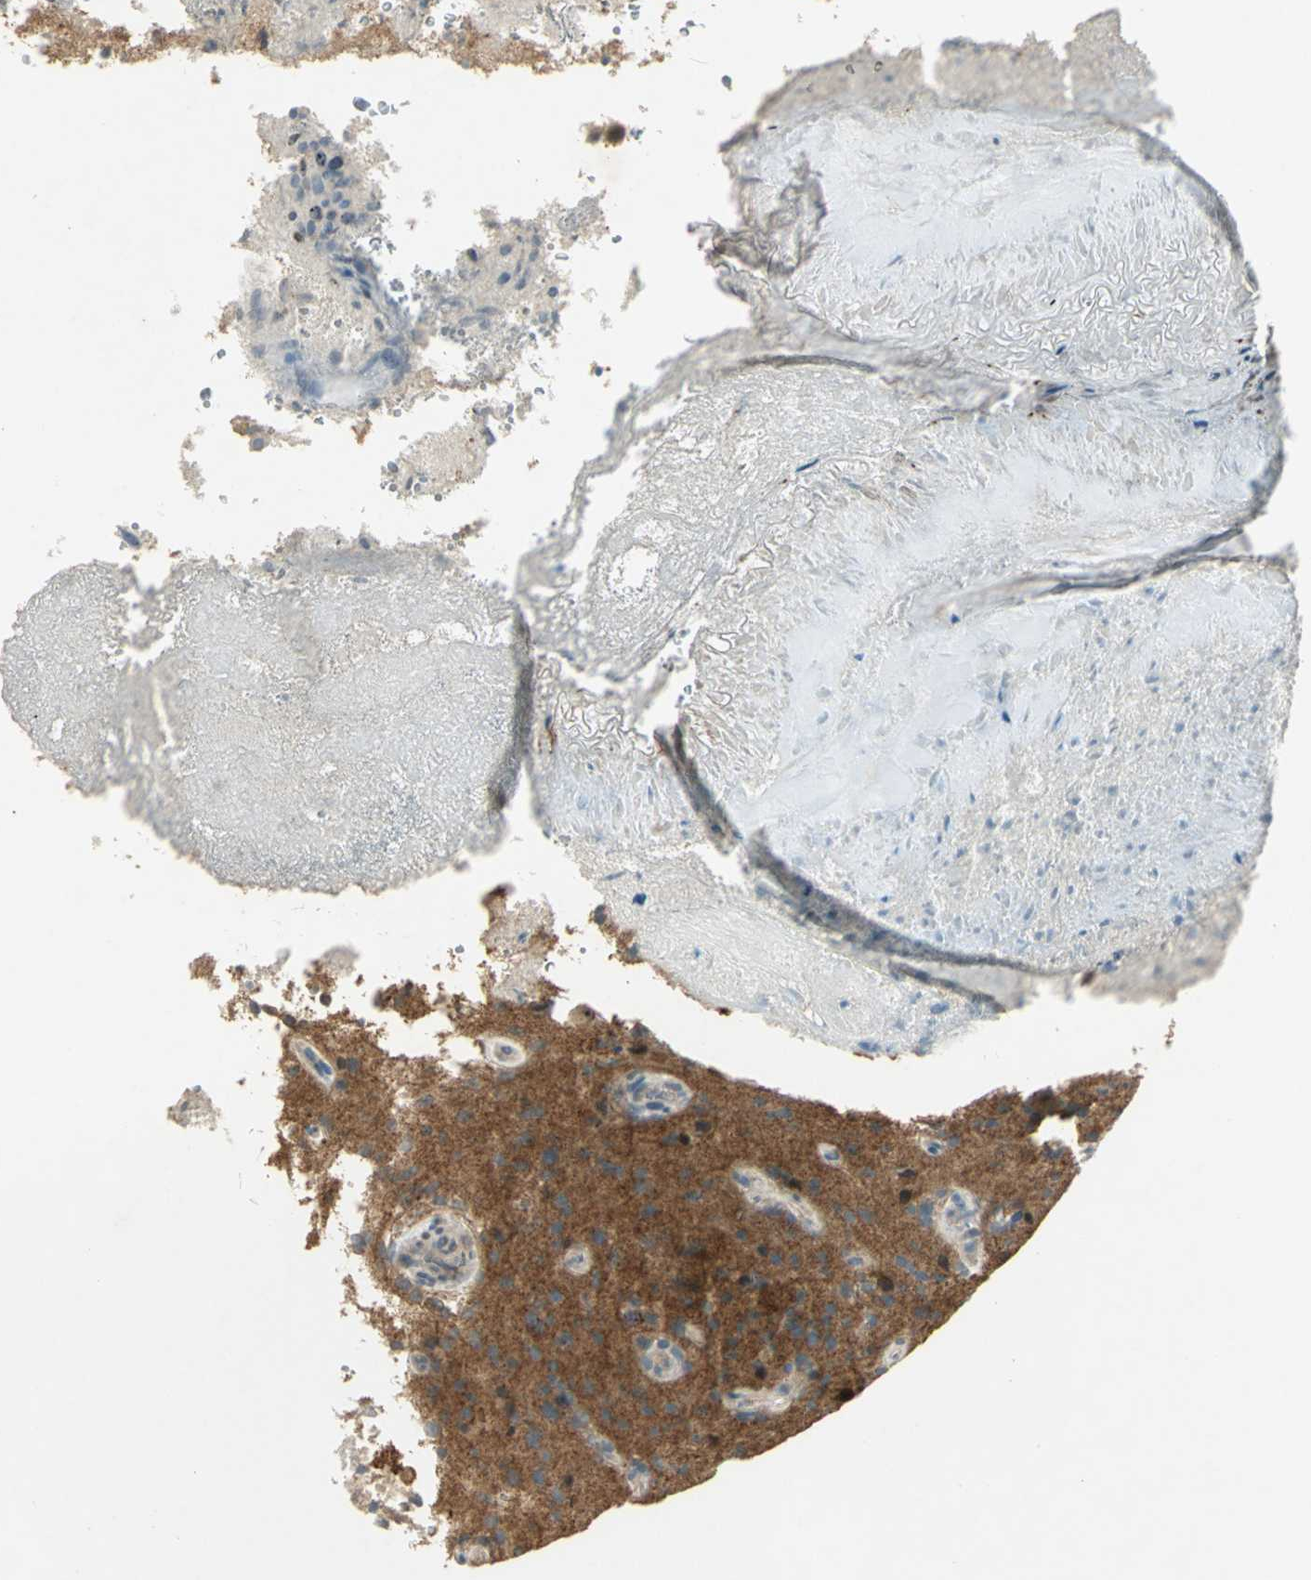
{"staining": {"intensity": "strong", "quantity": ">75%", "location": "cytoplasmic/membranous"}, "tissue": "glioma", "cell_type": "Tumor cells", "image_type": "cancer", "snomed": [{"axis": "morphology", "description": "Normal tissue, NOS"}, {"axis": "morphology", "description": "Glioma, malignant, High grade"}, {"axis": "topography", "description": "Cerebral cortex"}], "caption": "The photomicrograph exhibits immunohistochemical staining of glioma. There is strong cytoplasmic/membranous staining is present in approximately >75% of tumor cells.", "gene": "BIRC2", "patient": {"sex": "male", "age": 75}}